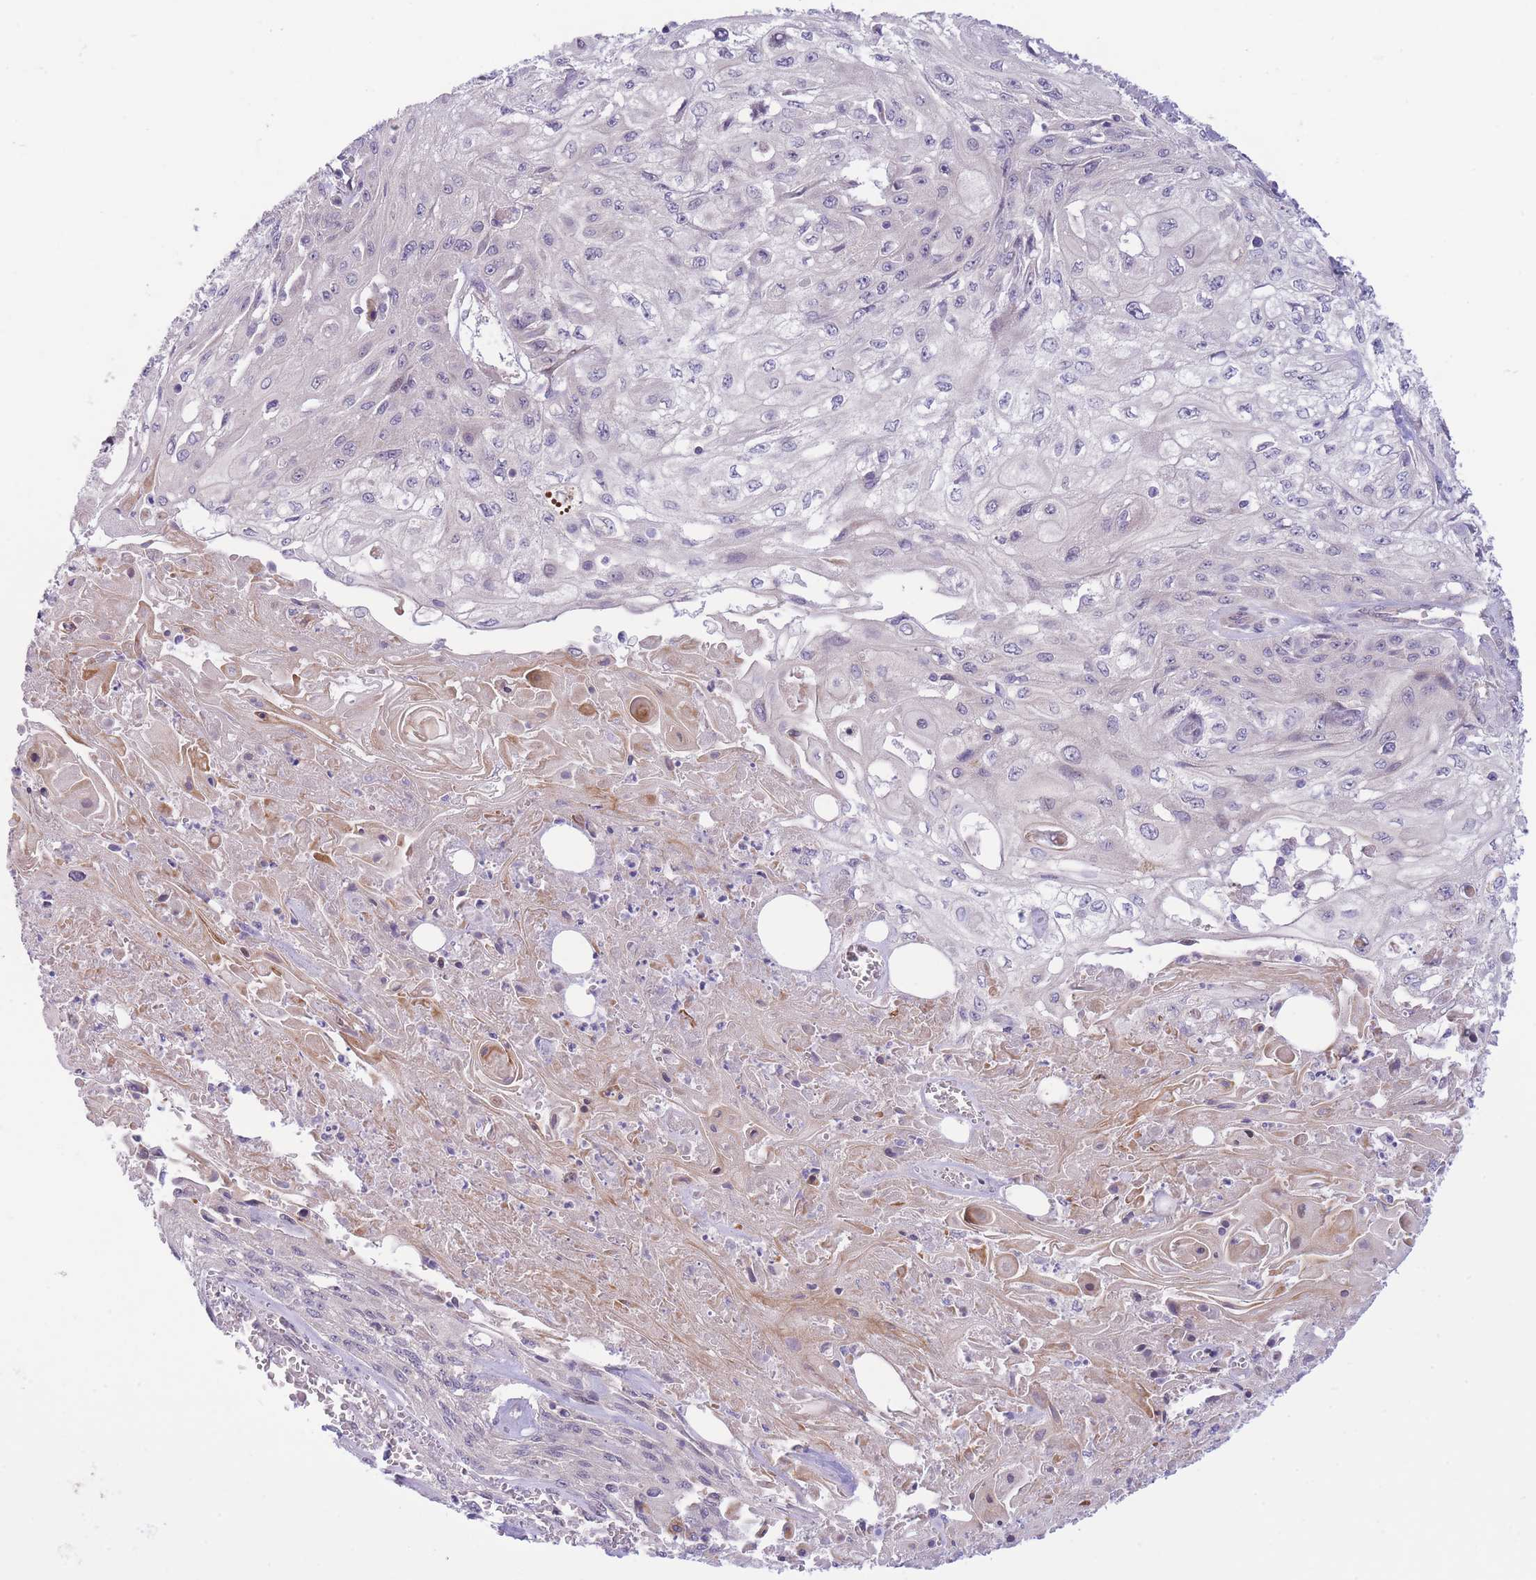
{"staining": {"intensity": "negative", "quantity": "none", "location": "none"}, "tissue": "skin cancer", "cell_type": "Tumor cells", "image_type": "cancer", "snomed": [{"axis": "morphology", "description": "Squamous cell carcinoma, NOS"}, {"axis": "morphology", "description": "Squamous cell carcinoma, metastatic, NOS"}, {"axis": "topography", "description": "Skin"}, {"axis": "topography", "description": "Lymph node"}], "caption": "There is no significant positivity in tumor cells of skin cancer (metastatic squamous cell carcinoma).", "gene": "CDC25B", "patient": {"sex": "male", "age": 75}}